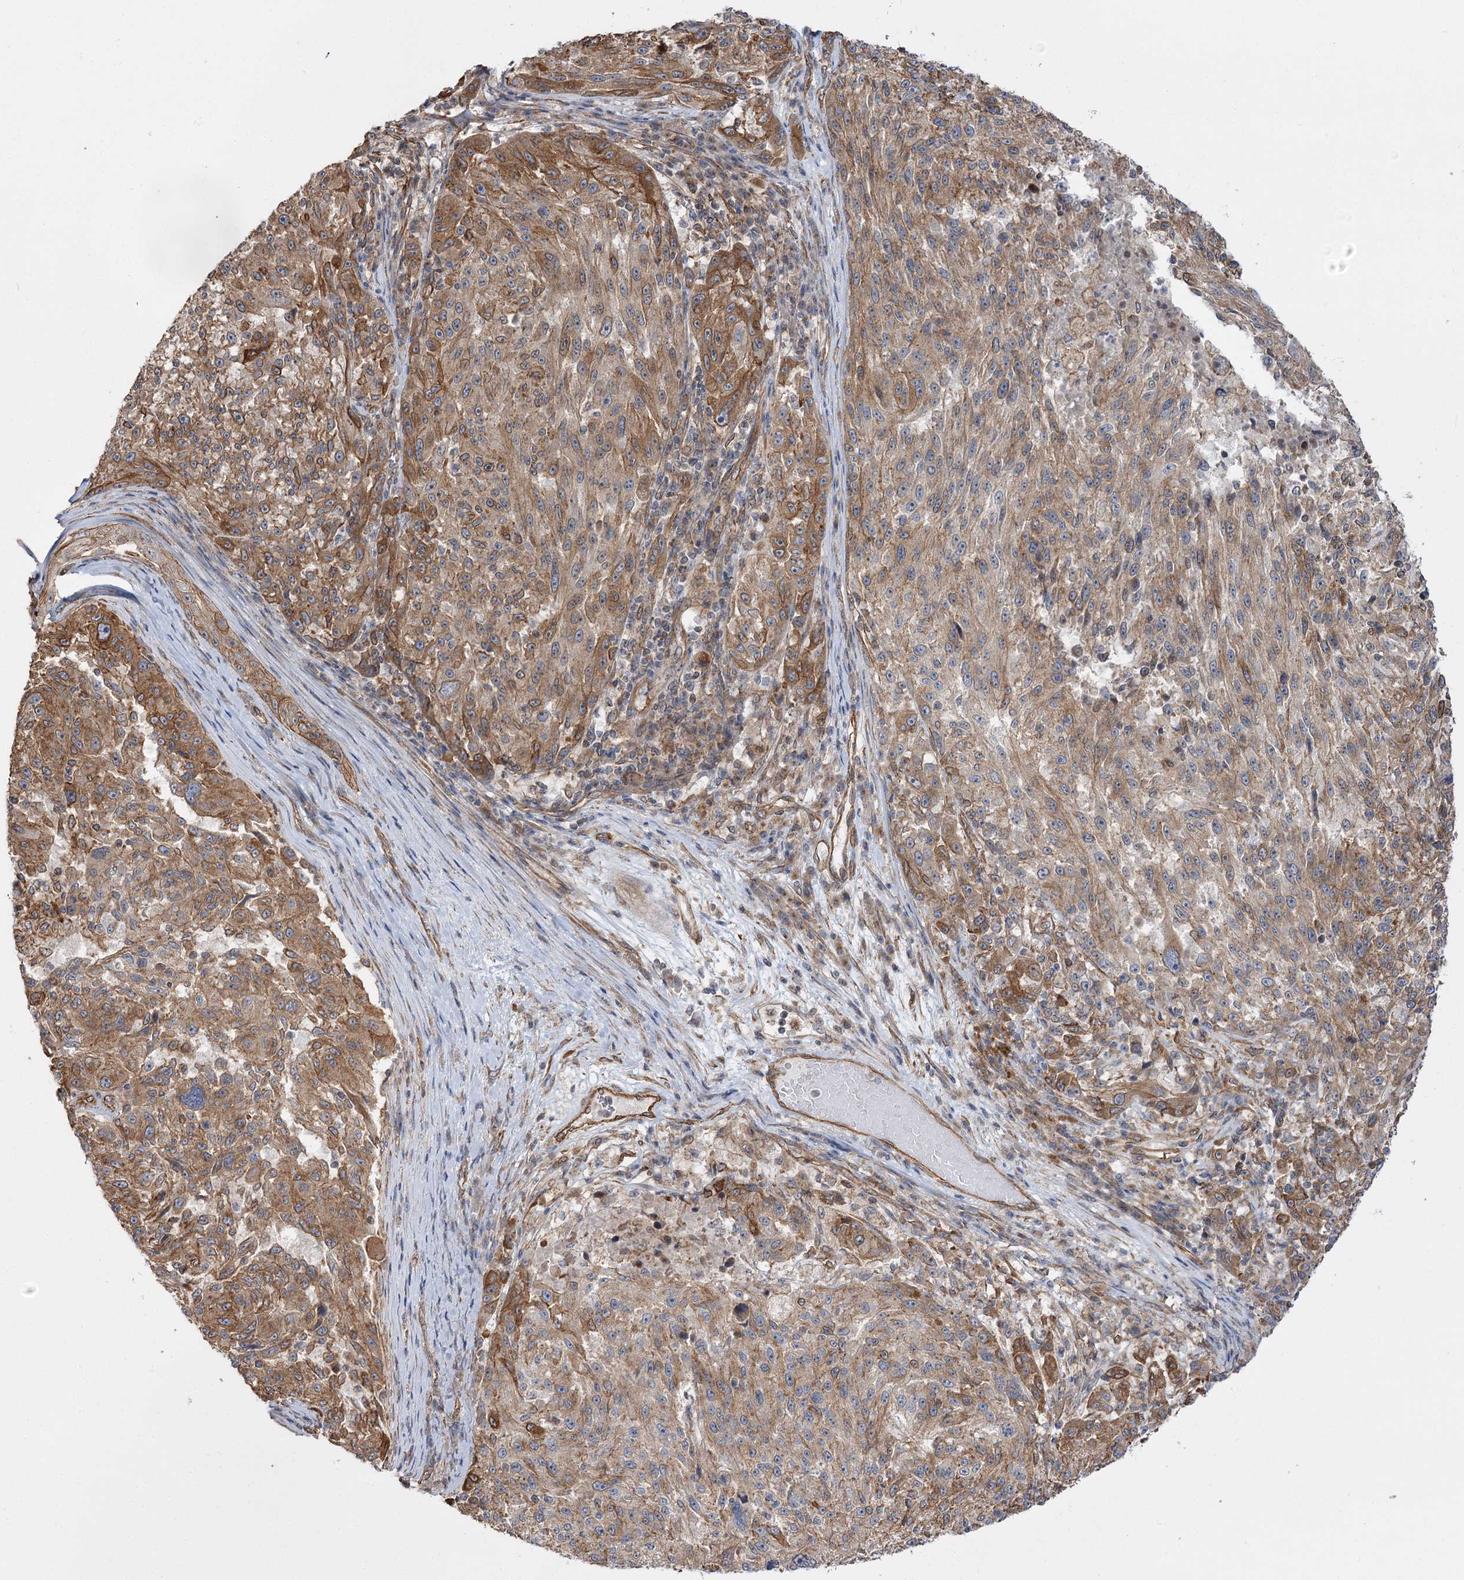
{"staining": {"intensity": "moderate", "quantity": ">75%", "location": "cytoplasmic/membranous"}, "tissue": "melanoma", "cell_type": "Tumor cells", "image_type": "cancer", "snomed": [{"axis": "morphology", "description": "Malignant melanoma, NOS"}, {"axis": "topography", "description": "Skin"}], "caption": "IHC (DAB (3,3'-diaminobenzidine)) staining of melanoma shows moderate cytoplasmic/membranous protein expression in about >75% of tumor cells.", "gene": "SH3BP5L", "patient": {"sex": "male", "age": 53}}